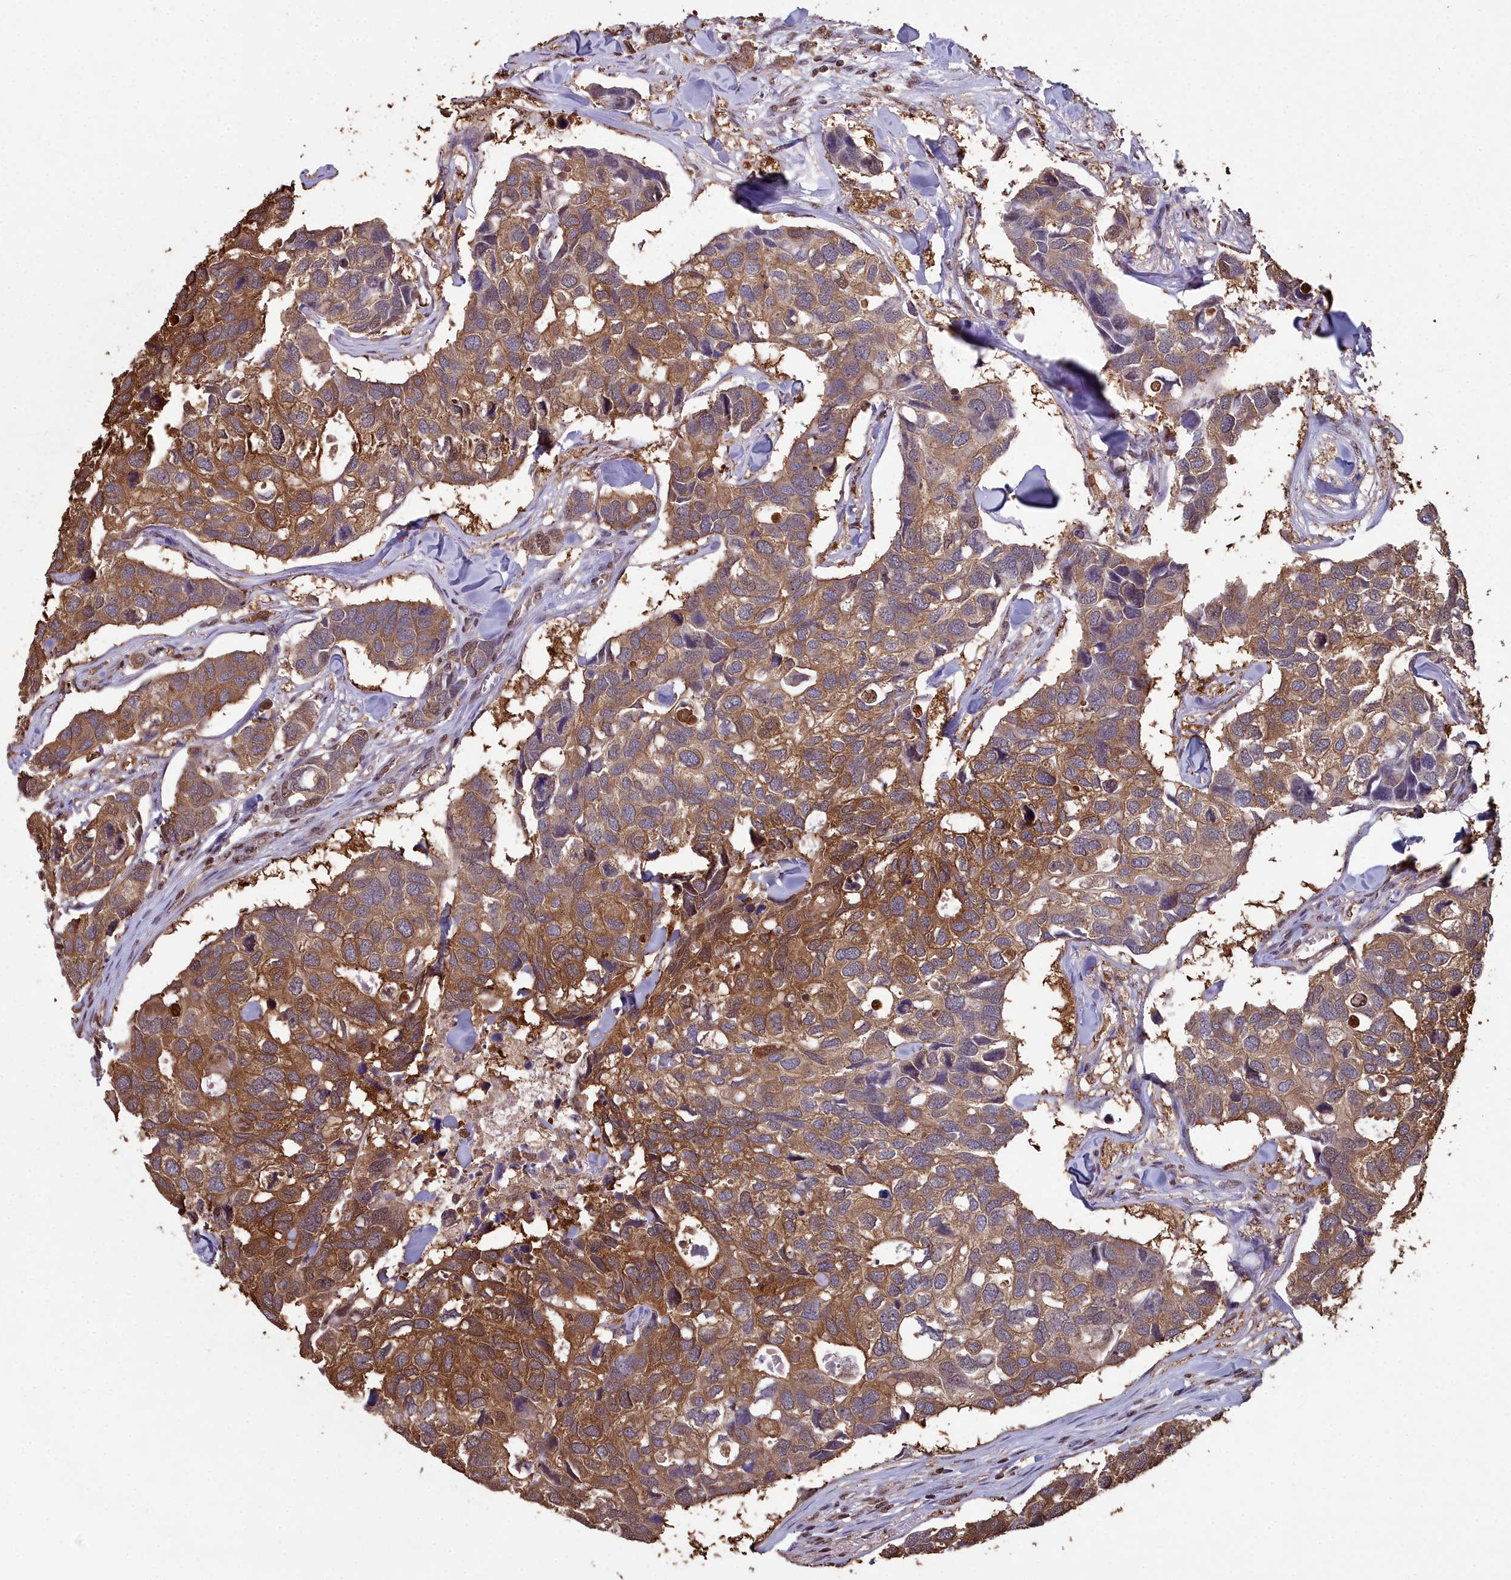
{"staining": {"intensity": "moderate", "quantity": ">75%", "location": "cytoplasmic/membranous,nuclear"}, "tissue": "breast cancer", "cell_type": "Tumor cells", "image_type": "cancer", "snomed": [{"axis": "morphology", "description": "Duct carcinoma"}, {"axis": "topography", "description": "Breast"}], "caption": "A brown stain labels moderate cytoplasmic/membranous and nuclear staining of a protein in human intraductal carcinoma (breast) tumor cells.", "gene": "GAPDH", "patient": {"sex": "female", "age": 83}}